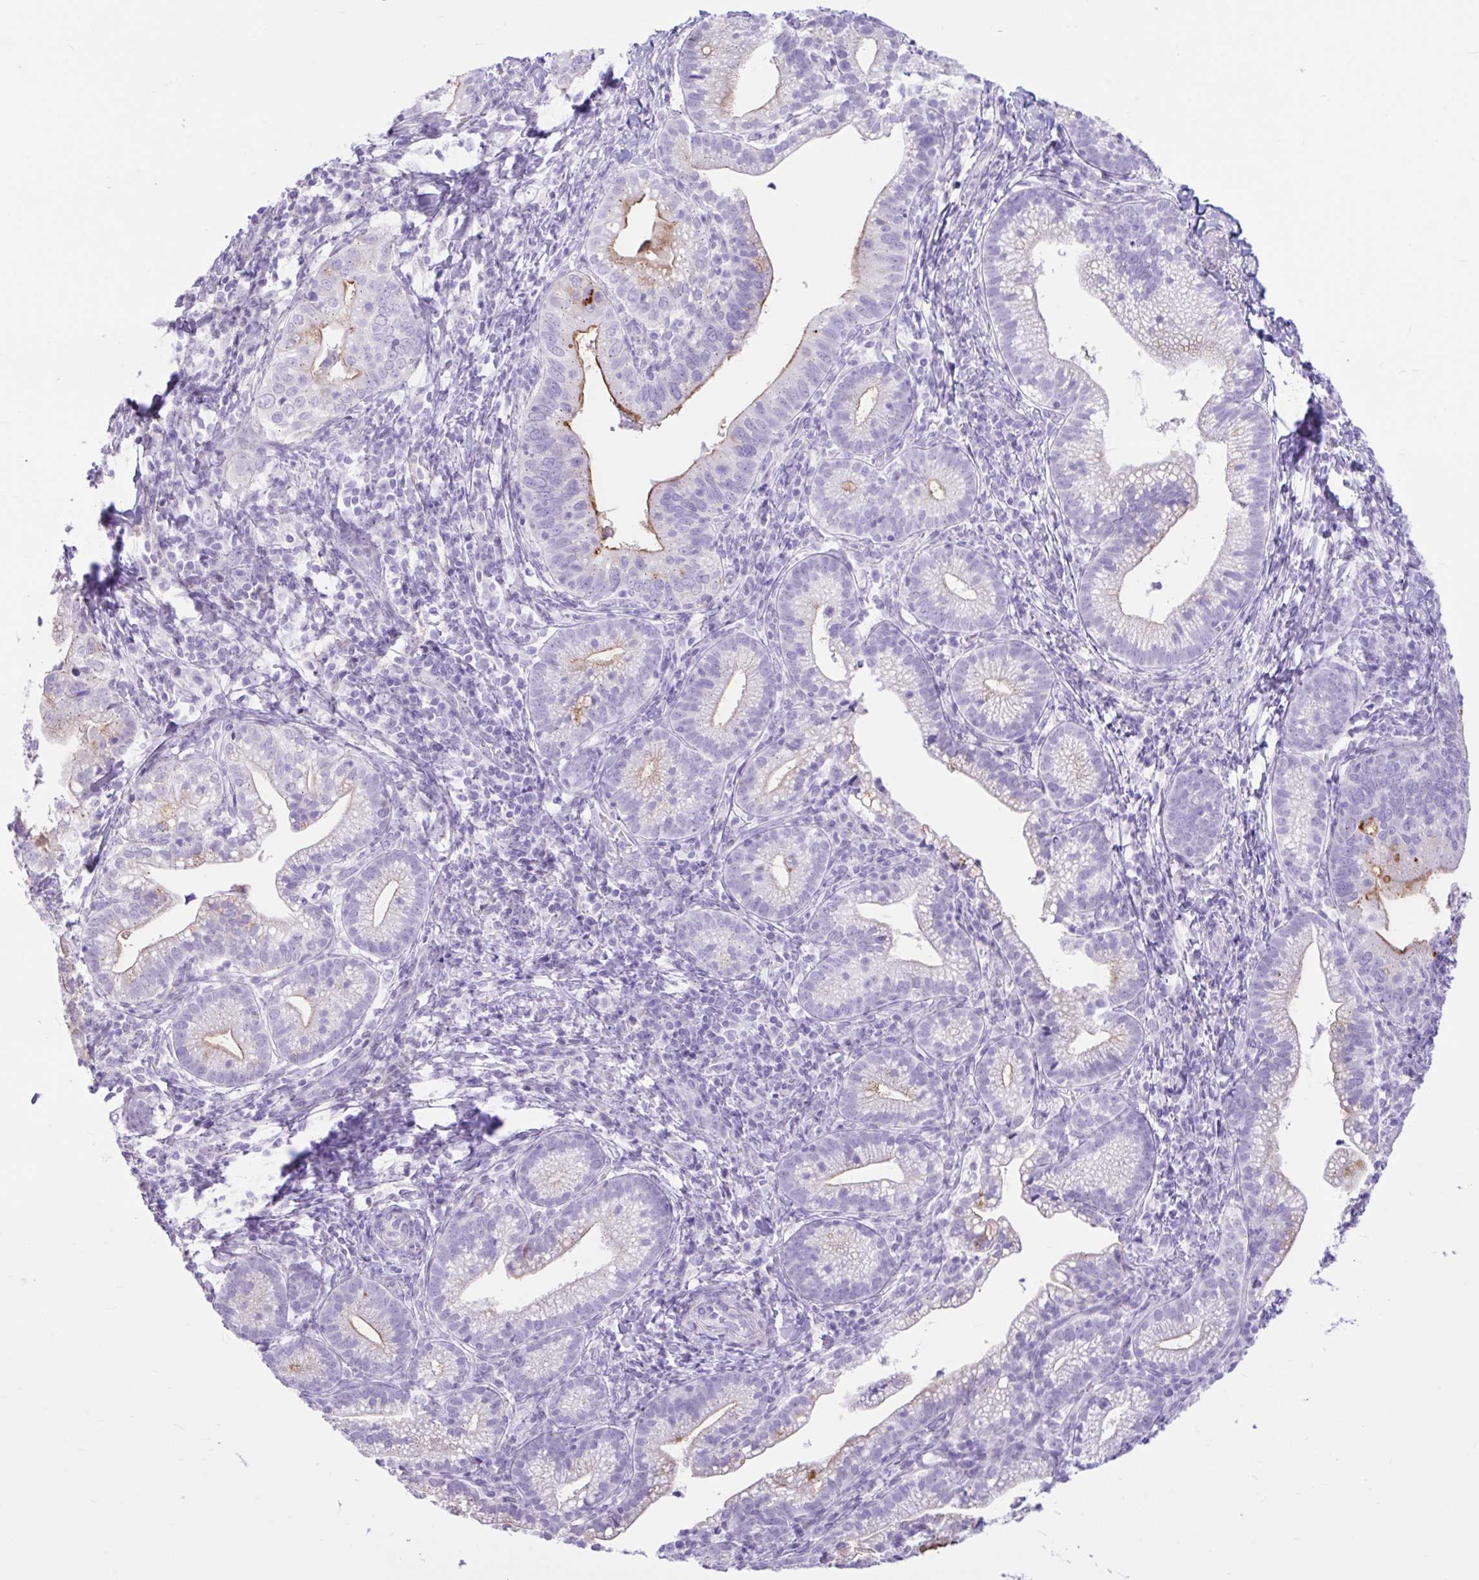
{"staining": {"intensity": "moderate", "quantity": "<25%", "location": "cytoplasmic/membranous"}, "tissue": "cervical cancer", "cell_type": "Tumor cells", "image_type": "cancer", "snomed": [{"axis": "morphology", "description": "Normal tissue, NOS"}, {"axis": "morphology", "description": "Adenocarcinoma, NOS"}, {"axis": "topography", "description": "Cervix"}], "caption": "There is low levels of moderate cytoplasmic/membranous positivity in tumor cells of adenocarcinoma (cervical), as demonstrated by immunohistochemical staining (brown color).", "gene": "REEP1", "patient": {"sex": "female", "age": 44}}